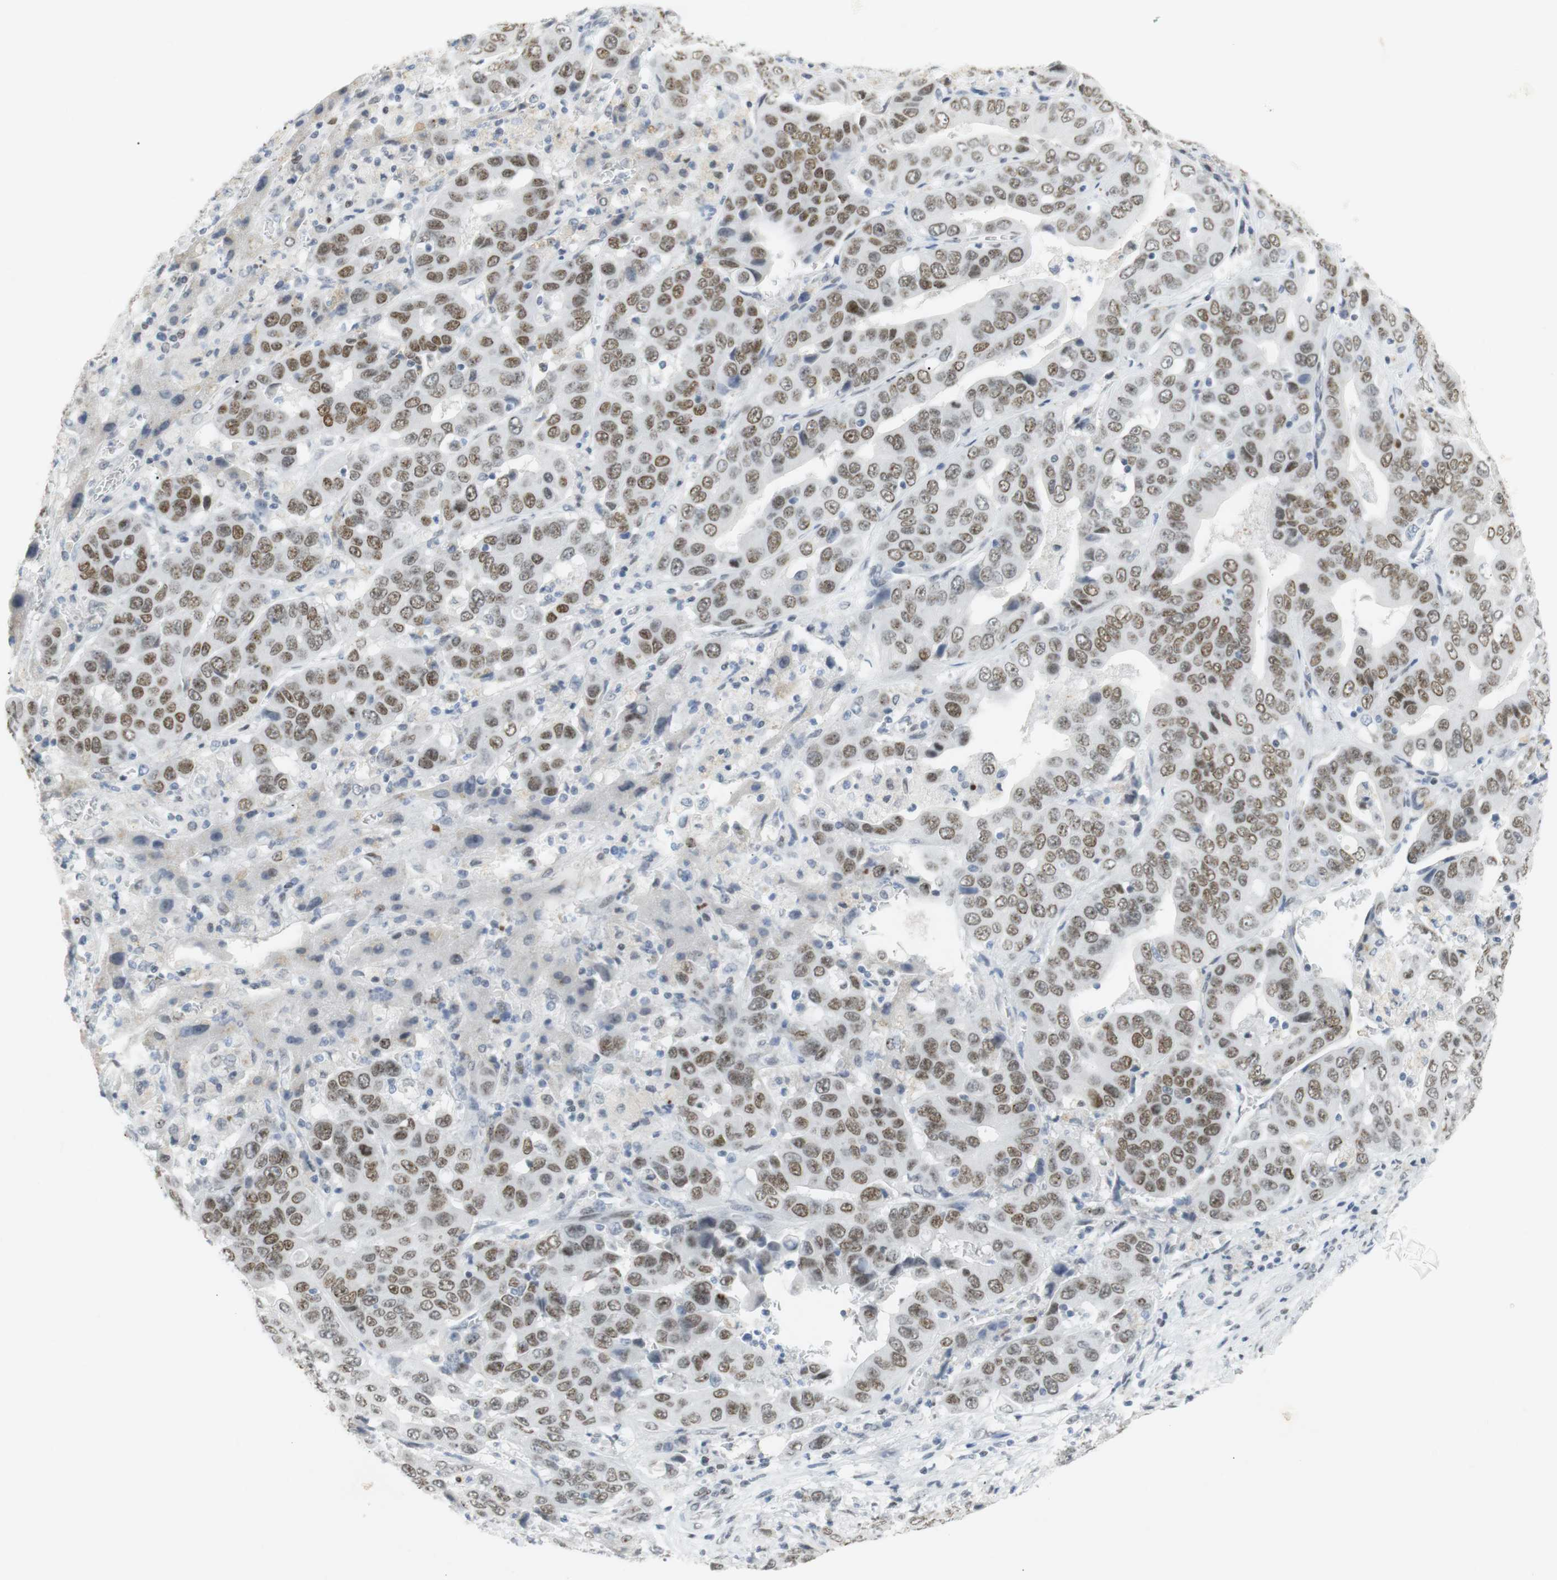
{"staining": {"intensity": "moderate", "quantity": ">75%", "location": "nuclear"}, "tissue": "liver cancer", "cell_type": "Tumor cells", "image_type": "cancer", "snomed": [{"axis": "morphology", "description": "Cholangiocarcinoma"}, {"axis": "topography", "description": "Liver"}], "caption": "This is a micrograph of IHC staining of liver cancer, which shows moderate expression in the nuclear of tumor cells.", "gene": "BMI1", "patient": {"sex": "female", "age": 52}}